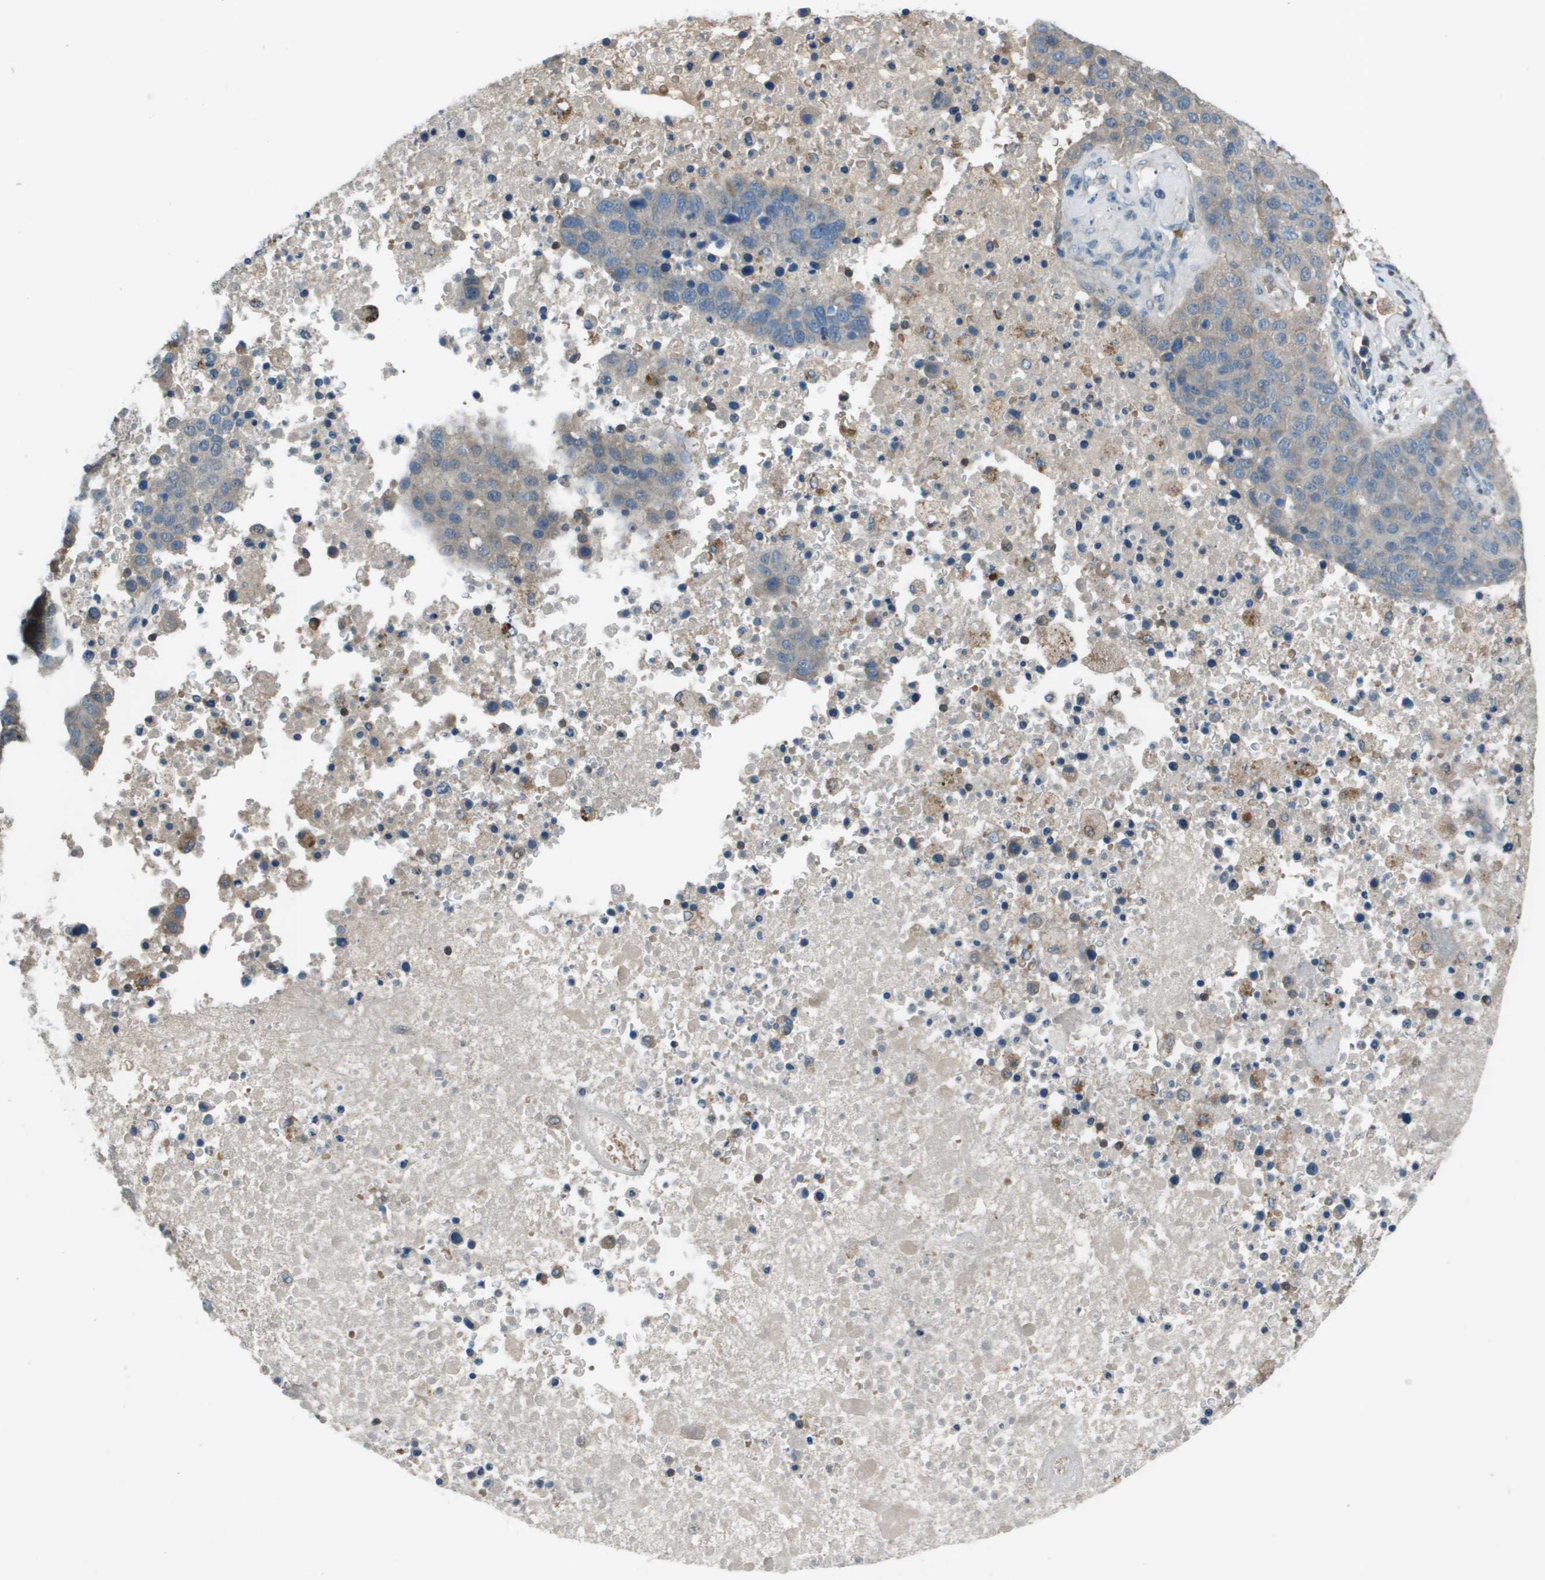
{"staining": {"intensity": "weak", "quantity": "<25%", "location": "cytoplasmic/membranous"}, "tissue": "pancreatic cancer", "cell_type": "Tumor cells", "image_type": "cancer", "snomed": [{"axis": "morphology", "description": "Adenocarcinoma, NOS"}, {"axis": "topography", "description": "Pancreas"}], "caption": "Immunohistochemical staining of adenocarcinoma (pancreatic) reveals no significant staining in tumor cells.", "gene": "CAMK4", "patient": {"sex": "female", "age": 61}}